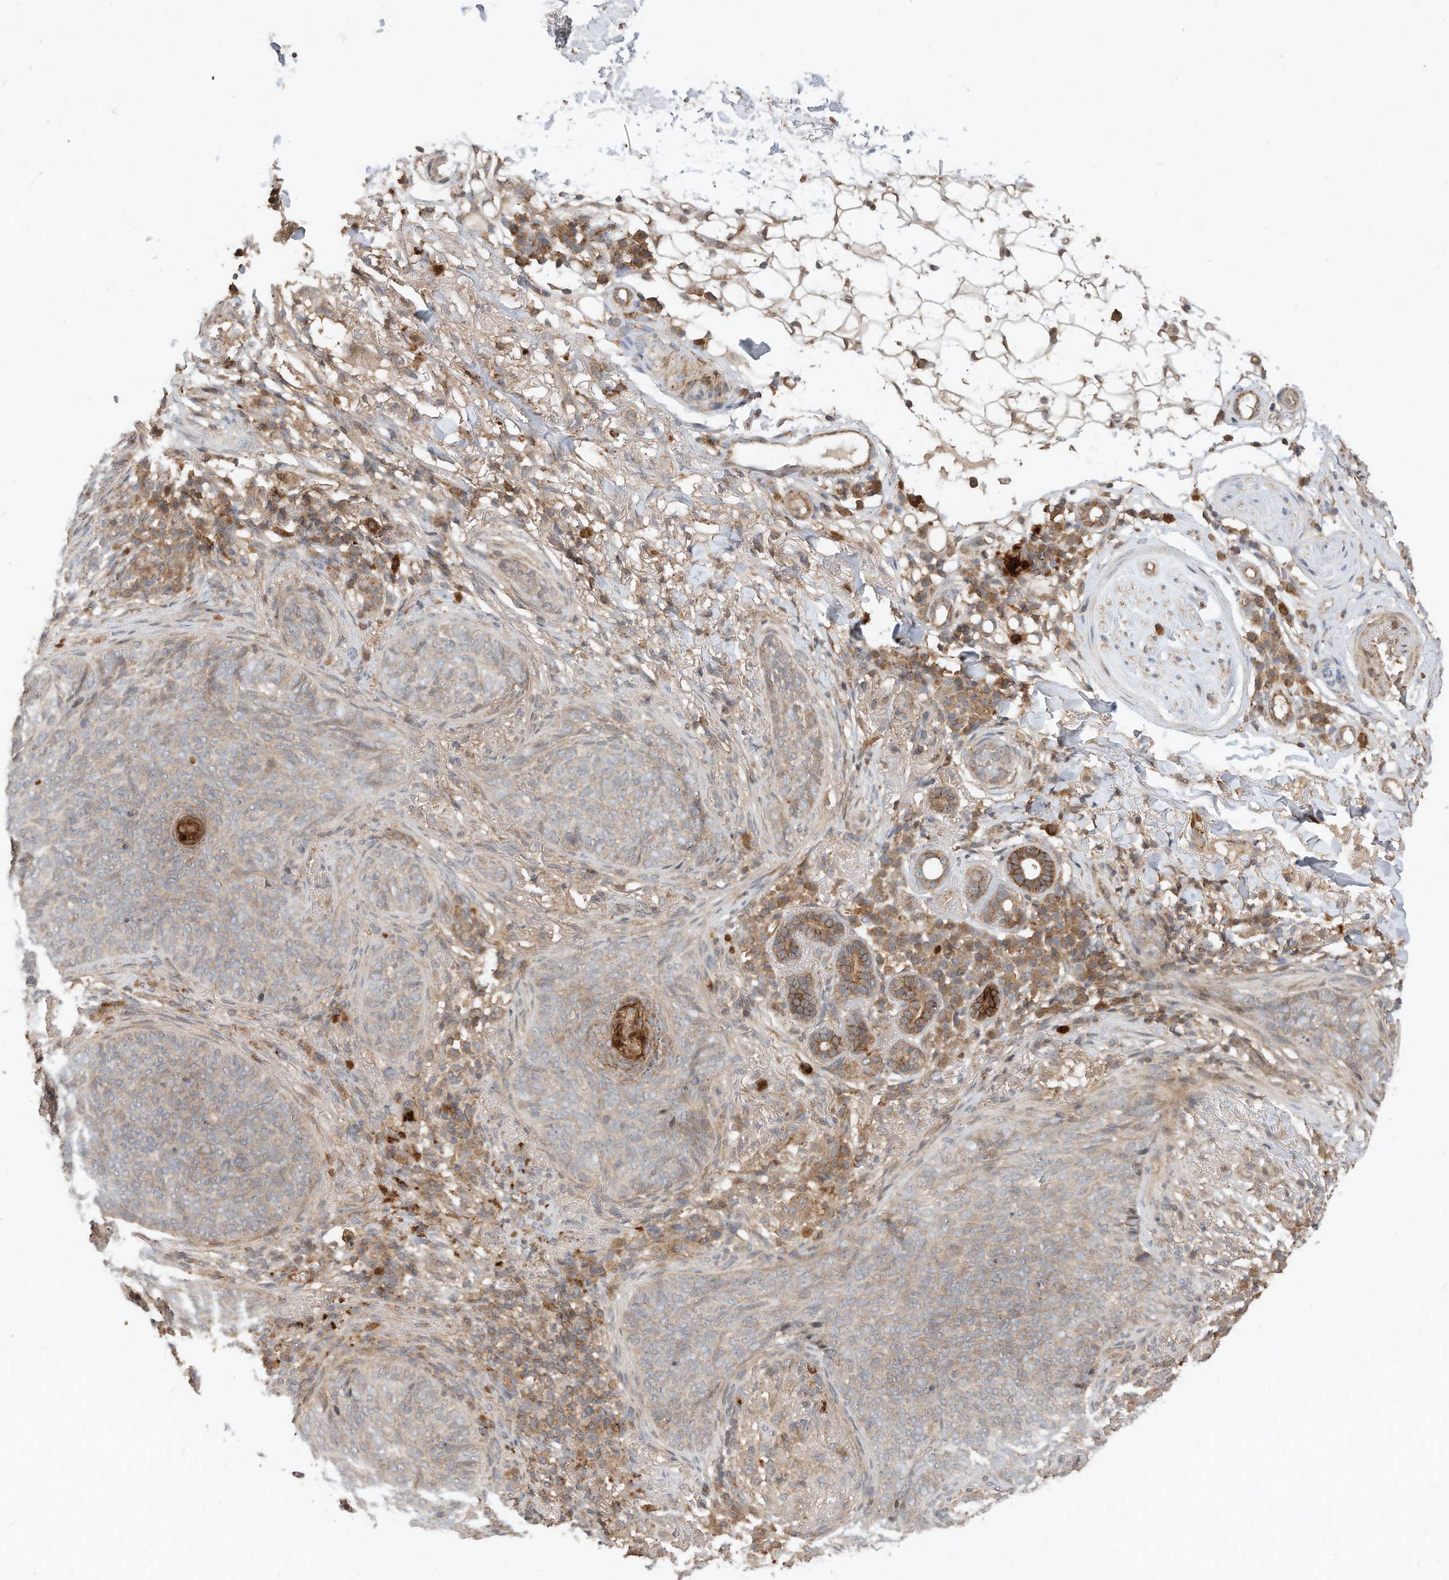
{"staining": {"intensity": "weak", "quantity": ">75%", "location": "cytoplasmic/membranous"}, "tissue": "skin cancer", "cell_type": "Tumor cells", "image_type": "cancer", "snomed": [{"axis": "morphology", "description": "Basal cell carcinoma"}, {"axis": "topography", "description": "Skin"}], "caption": "A low amount of weak cytoplasmic/membranous expression is seen in approximately >75% of tumor cells in skin cancer tissue.", "gene": "CPAMD8", "patient": {"sex": "male", "age": 85}}